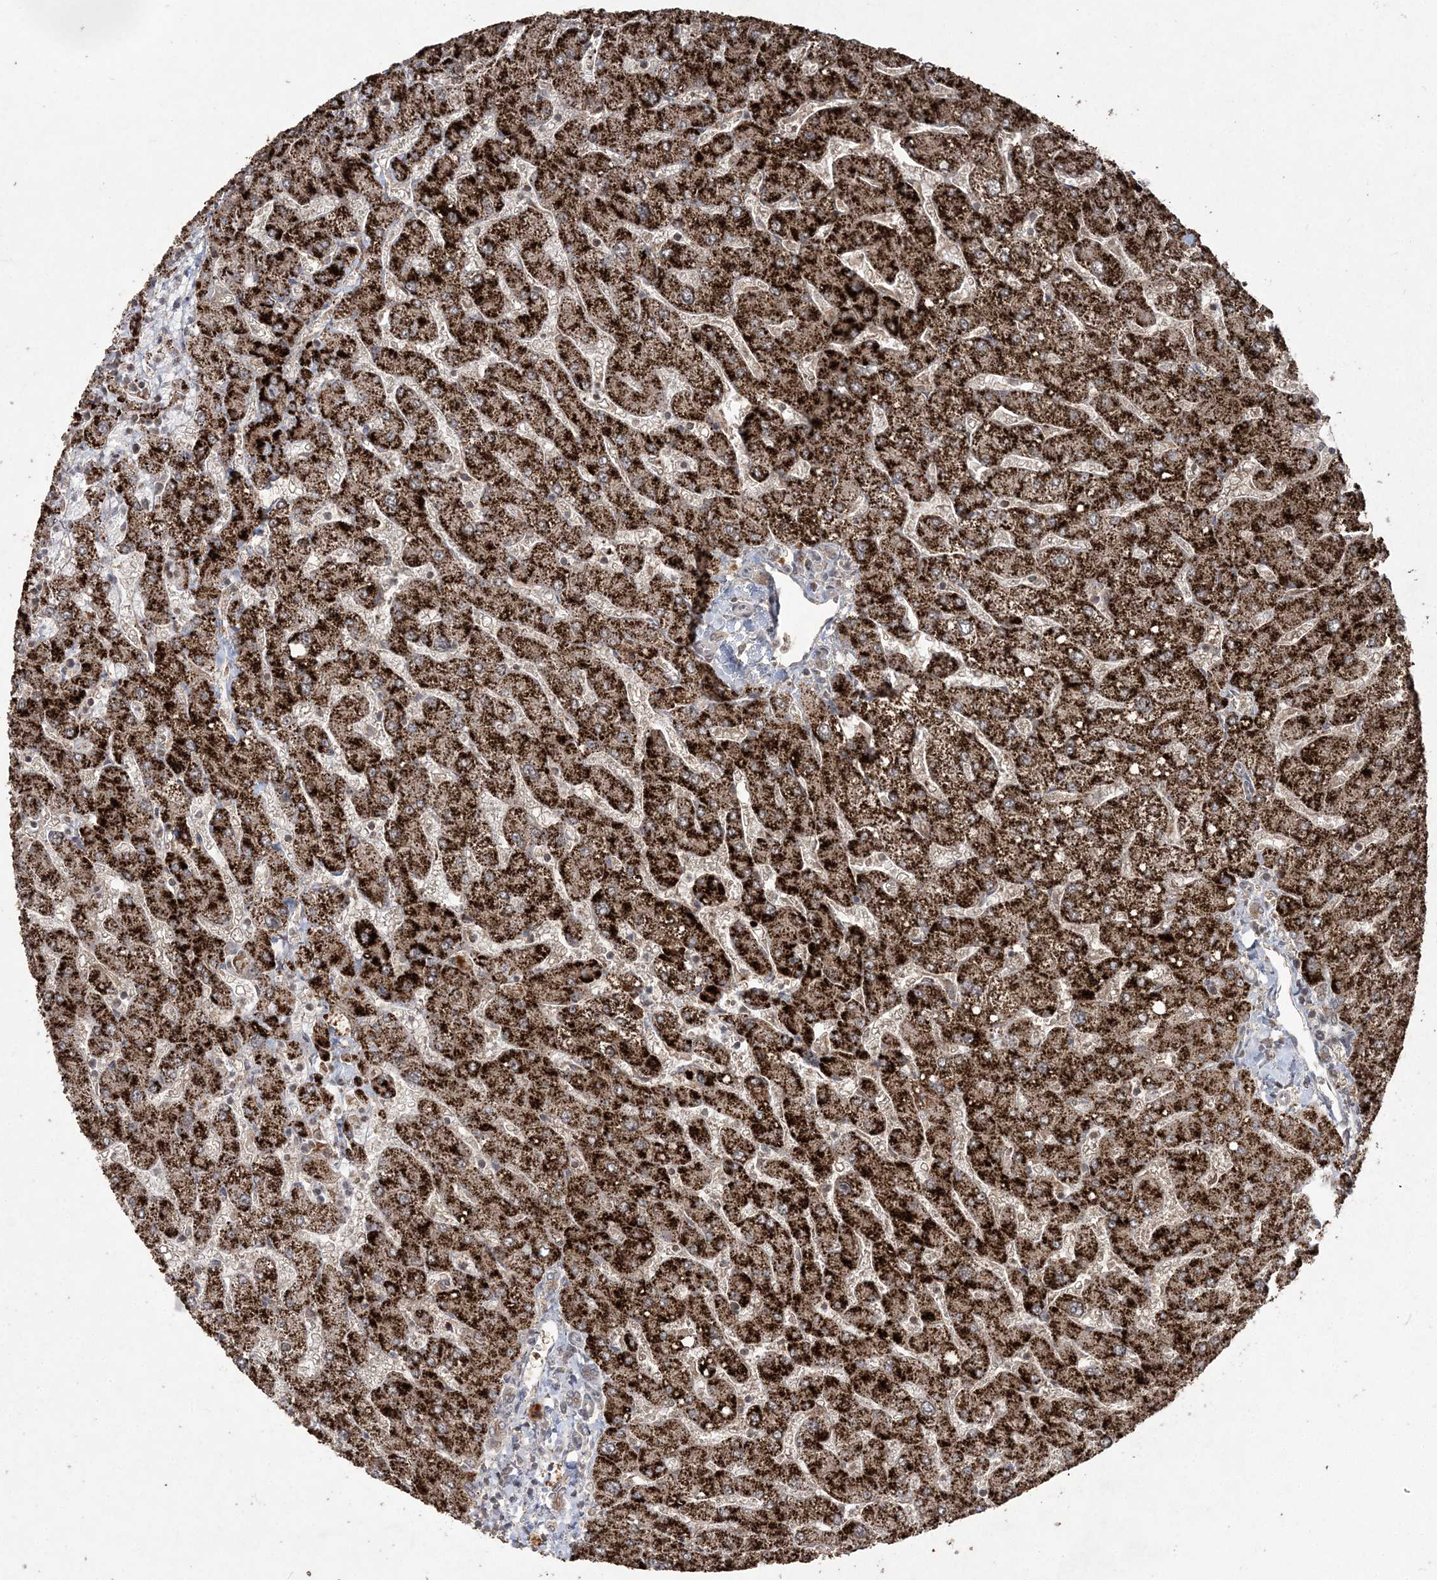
{"staining": {"intensity": "weak", "quantity": ">75%", "location": "cytoplasmic/membranous"}, "tissue": "liver", "cell_type": "Cholangiocytes", "image_type": "normal", "snomed": [{"axis": "morphology", "description": "Normal tissue, NOS"}, {"axis": "topography", "description": "Liver"}], "caption": "Protein expression analysis of benign liver exhibits weak cytoplasmic/membranous expression in about >75% of cholangiocytes. (DAB (3,3'-diaminobenzidine) = brown stain, brightfield microscopy at high magnification).", "gene": "EHHADH", "patient": {"sex": "male", "age": 55}}